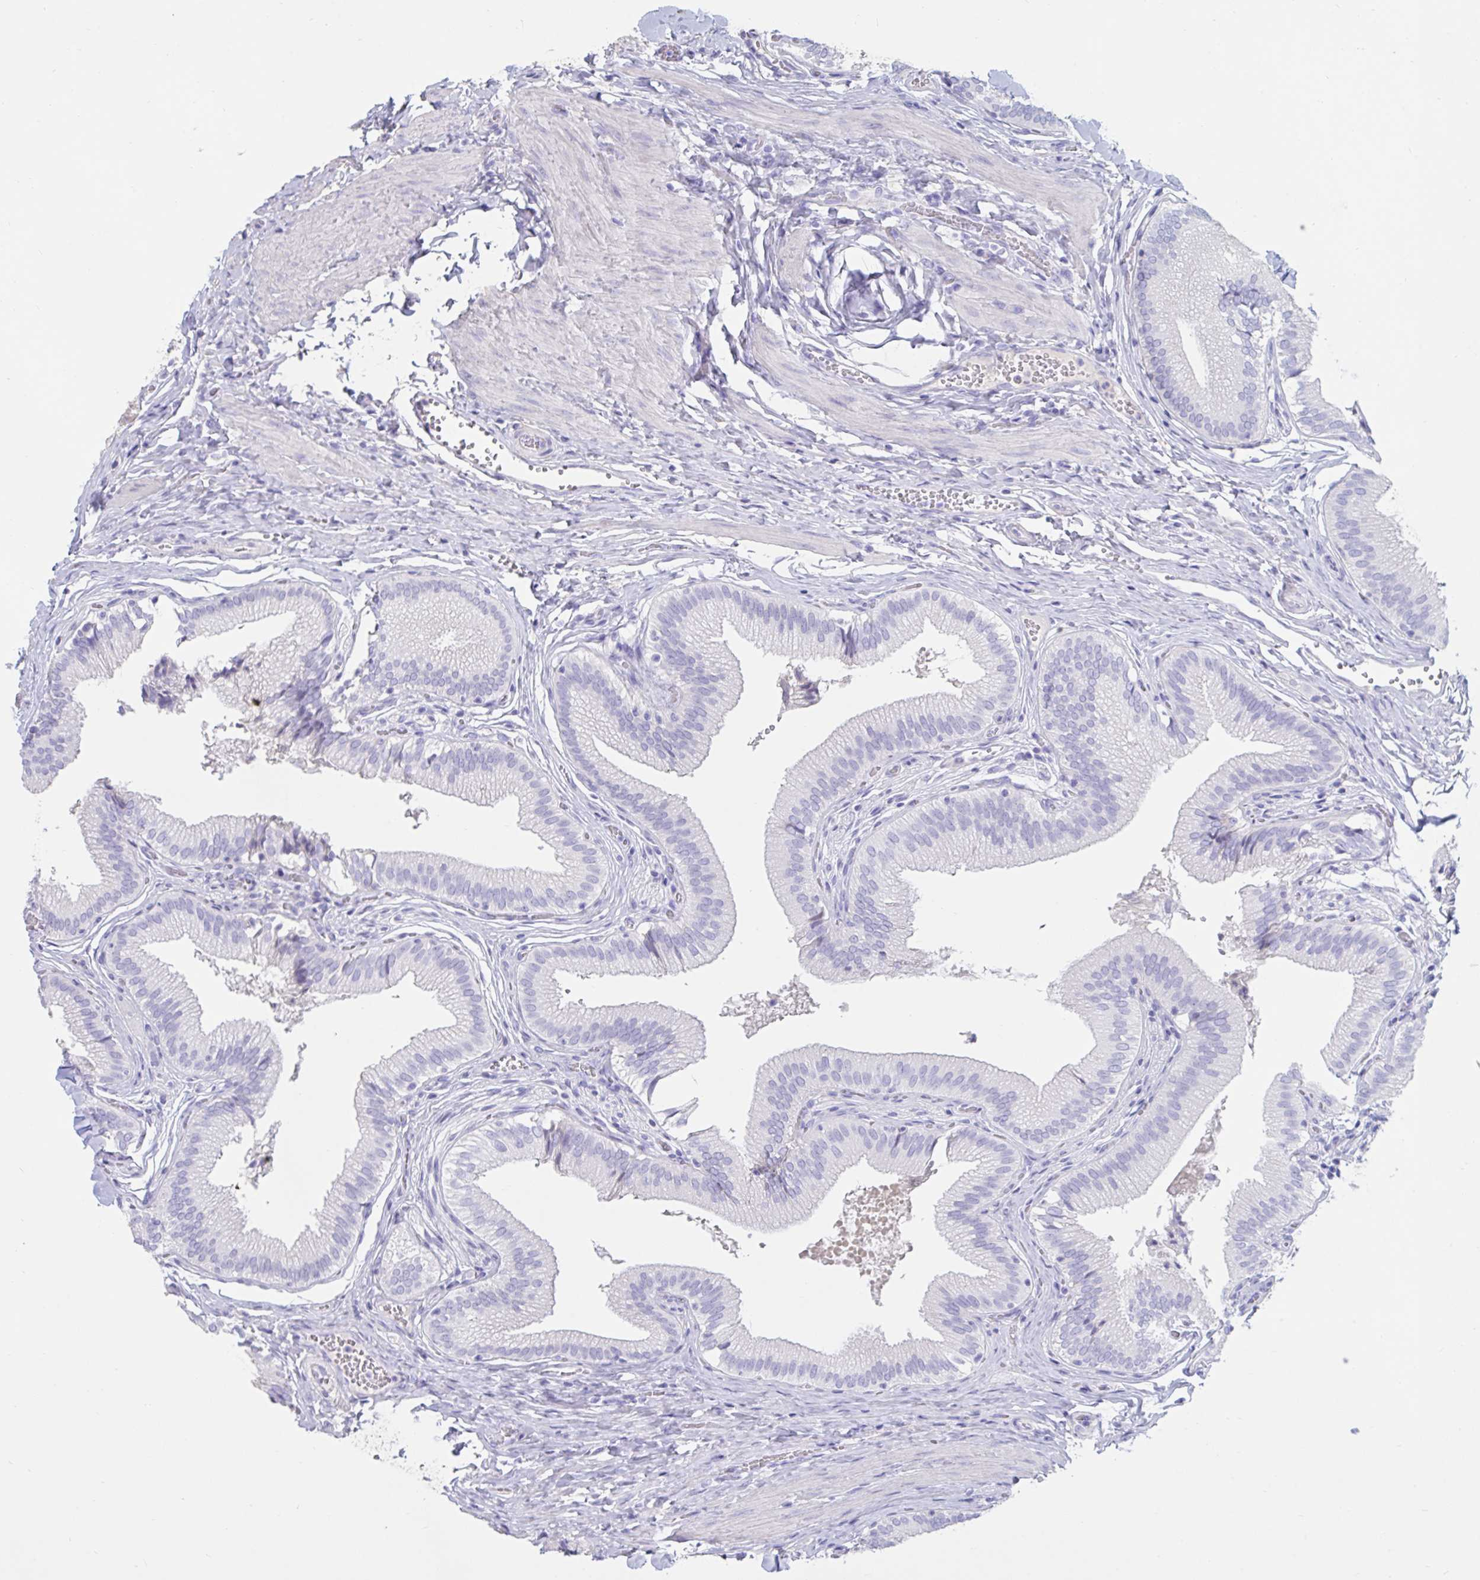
{"staining": {"intensity": "negative", "quantity": "none", "location": "none"}, "tissue": "gallbladder", "cell_type": "Glandular cells", "image_type": "normal", "snomed": [{"axis": "morphology", "description": "Normal tissue, NOS"}, {"axis": "topography", "description": "Gallbladder"}, {"axis": "topography", "description": "Peripheral nerve tissue"}], "caption": "This is a micrograph of IHC staining of normal gallbladder, which shows no staining in glandular cells.", "gene": "TNNC1", "patient": {"sex": "male", "age": 17}}